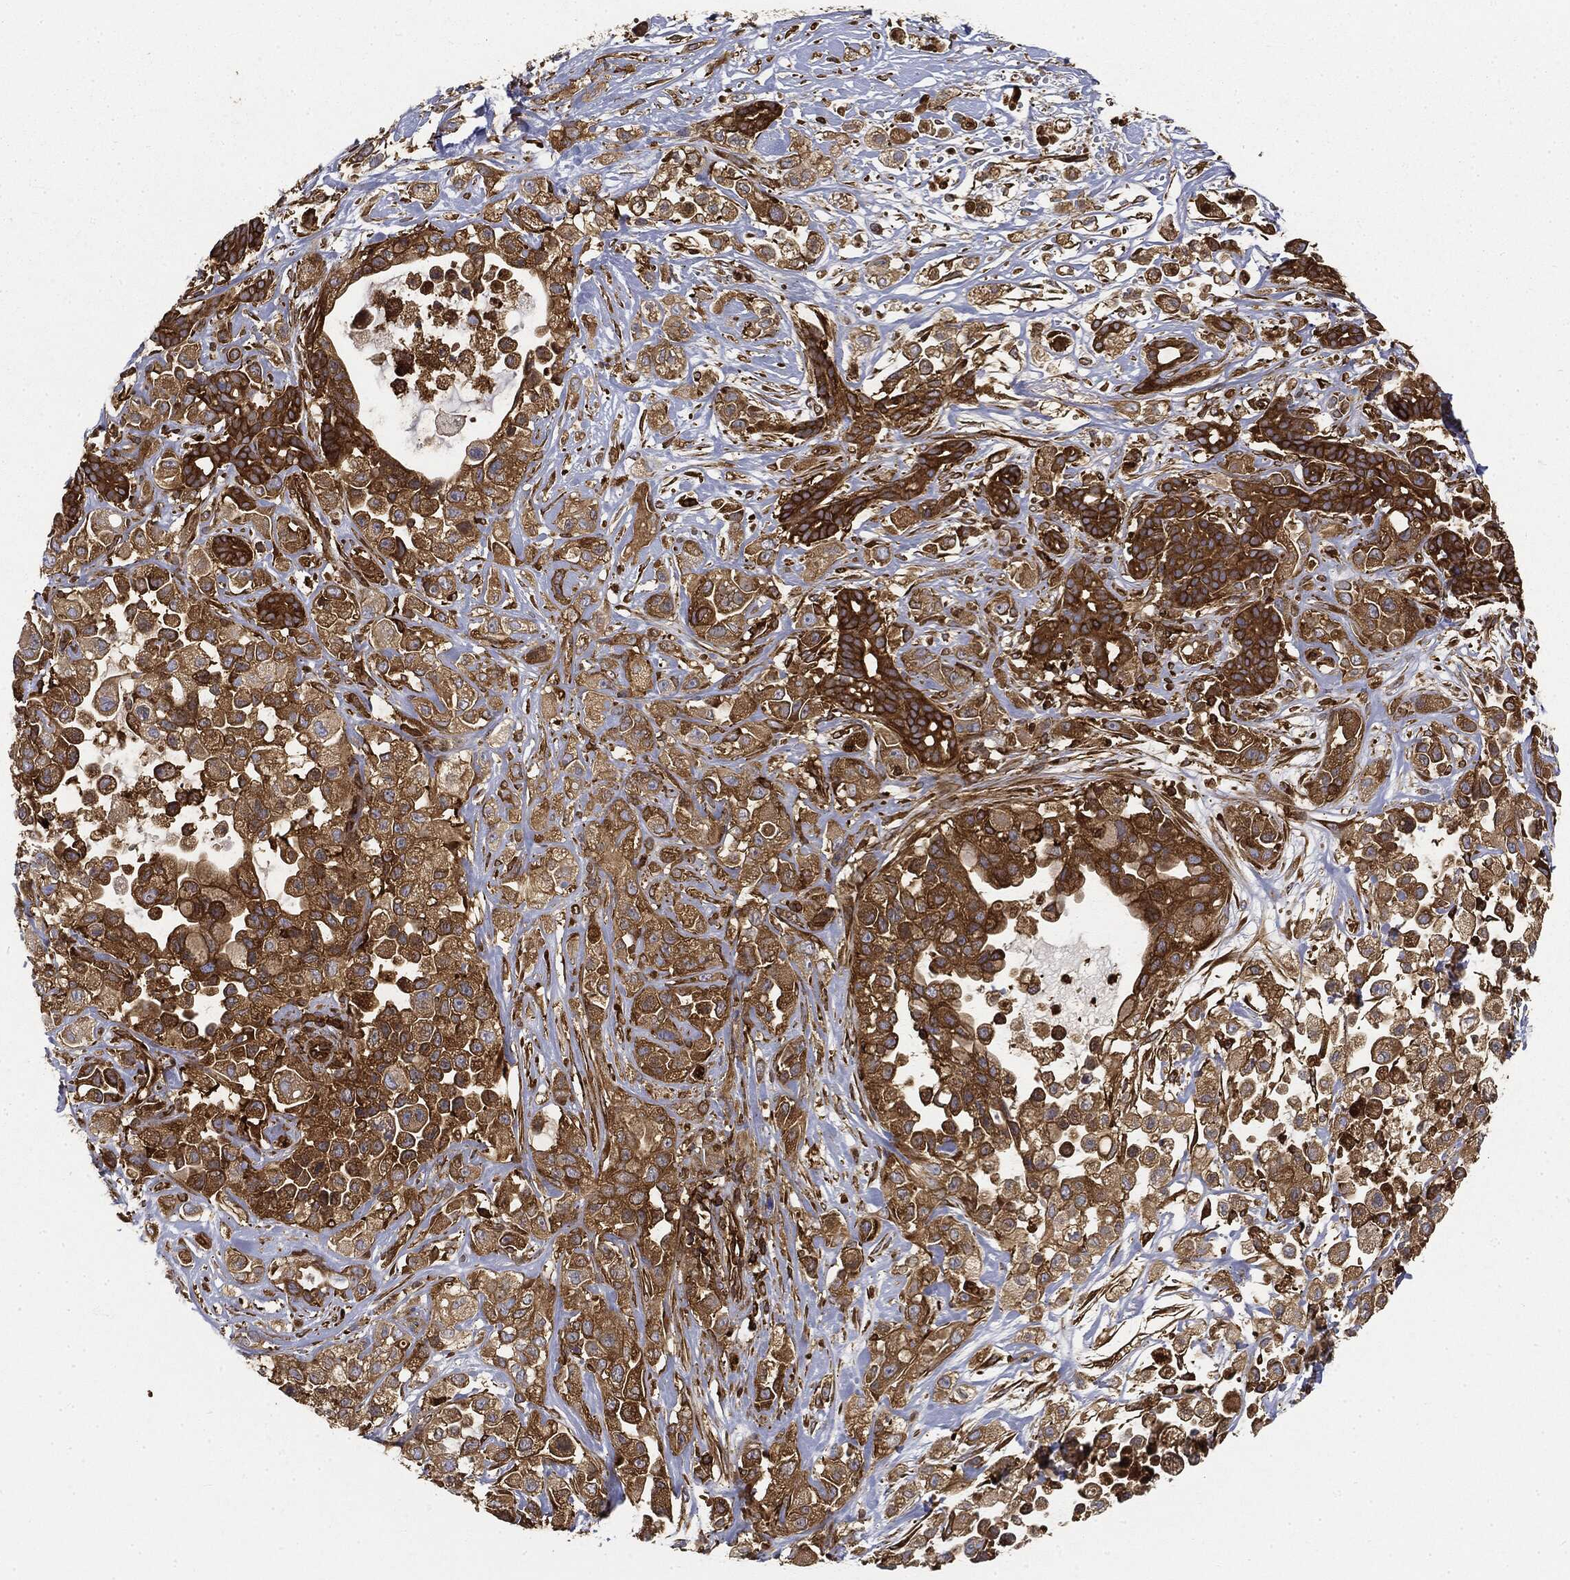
{"staining": {"intensity": "strong", "quantity": "25%-75%", "location": "cytoplasmic/membranous"}, "tissue": "pancreatic cancer", "cell_type": "Tumor cells", "image_type": "cancer", "snomed": [{"axis": "morphology", "description": "Adenocarcinoma, NOS"}, {"axis": "topography", "description": "Pancreas"}], "caption": "Approximately 25%-75% of tumor cells in adenocarcinoma (pancreatic) reveal strong cytoplasmic/membranous protein staining as visualized by brown immunohistochemical staining.", "gene": "WDR1", "patient": {"sex": "male", "age": 44}}